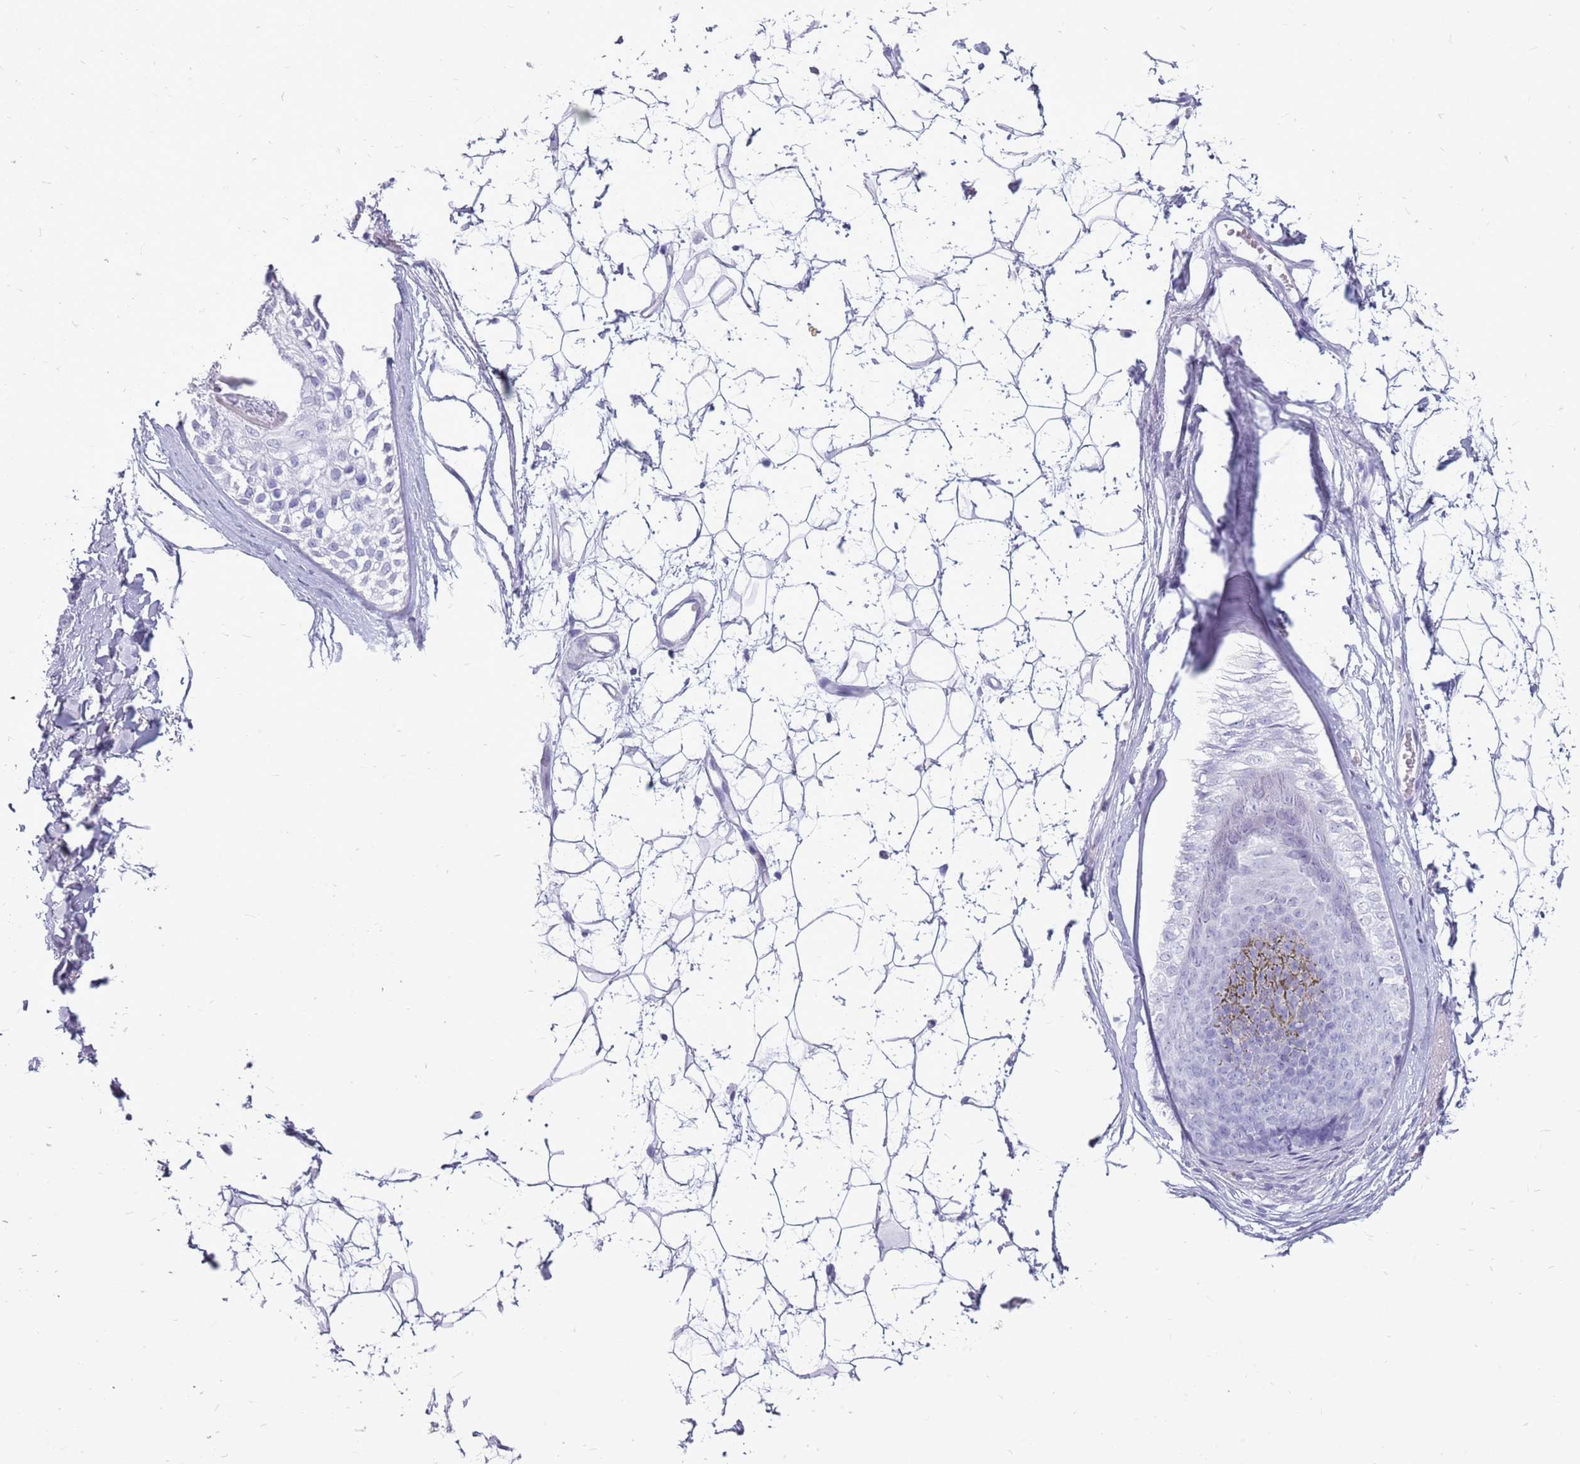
{"staining": {"intensity": "negative", "quantity": "none", "location": "none"}, "tissue": "skin", "cell_type": "Fibroblasts", "image_type": "normal", "snomed": [{"axis": "morphology", "description": "Normal tissue, NOS"}, {"axis": "topography", "description": "Skin"}], "caption": "The image shows no staining of fibroblasts in unremarkable skin.", "gene": "ZNF425", "patient": {"sex": "female", "age": 58}}